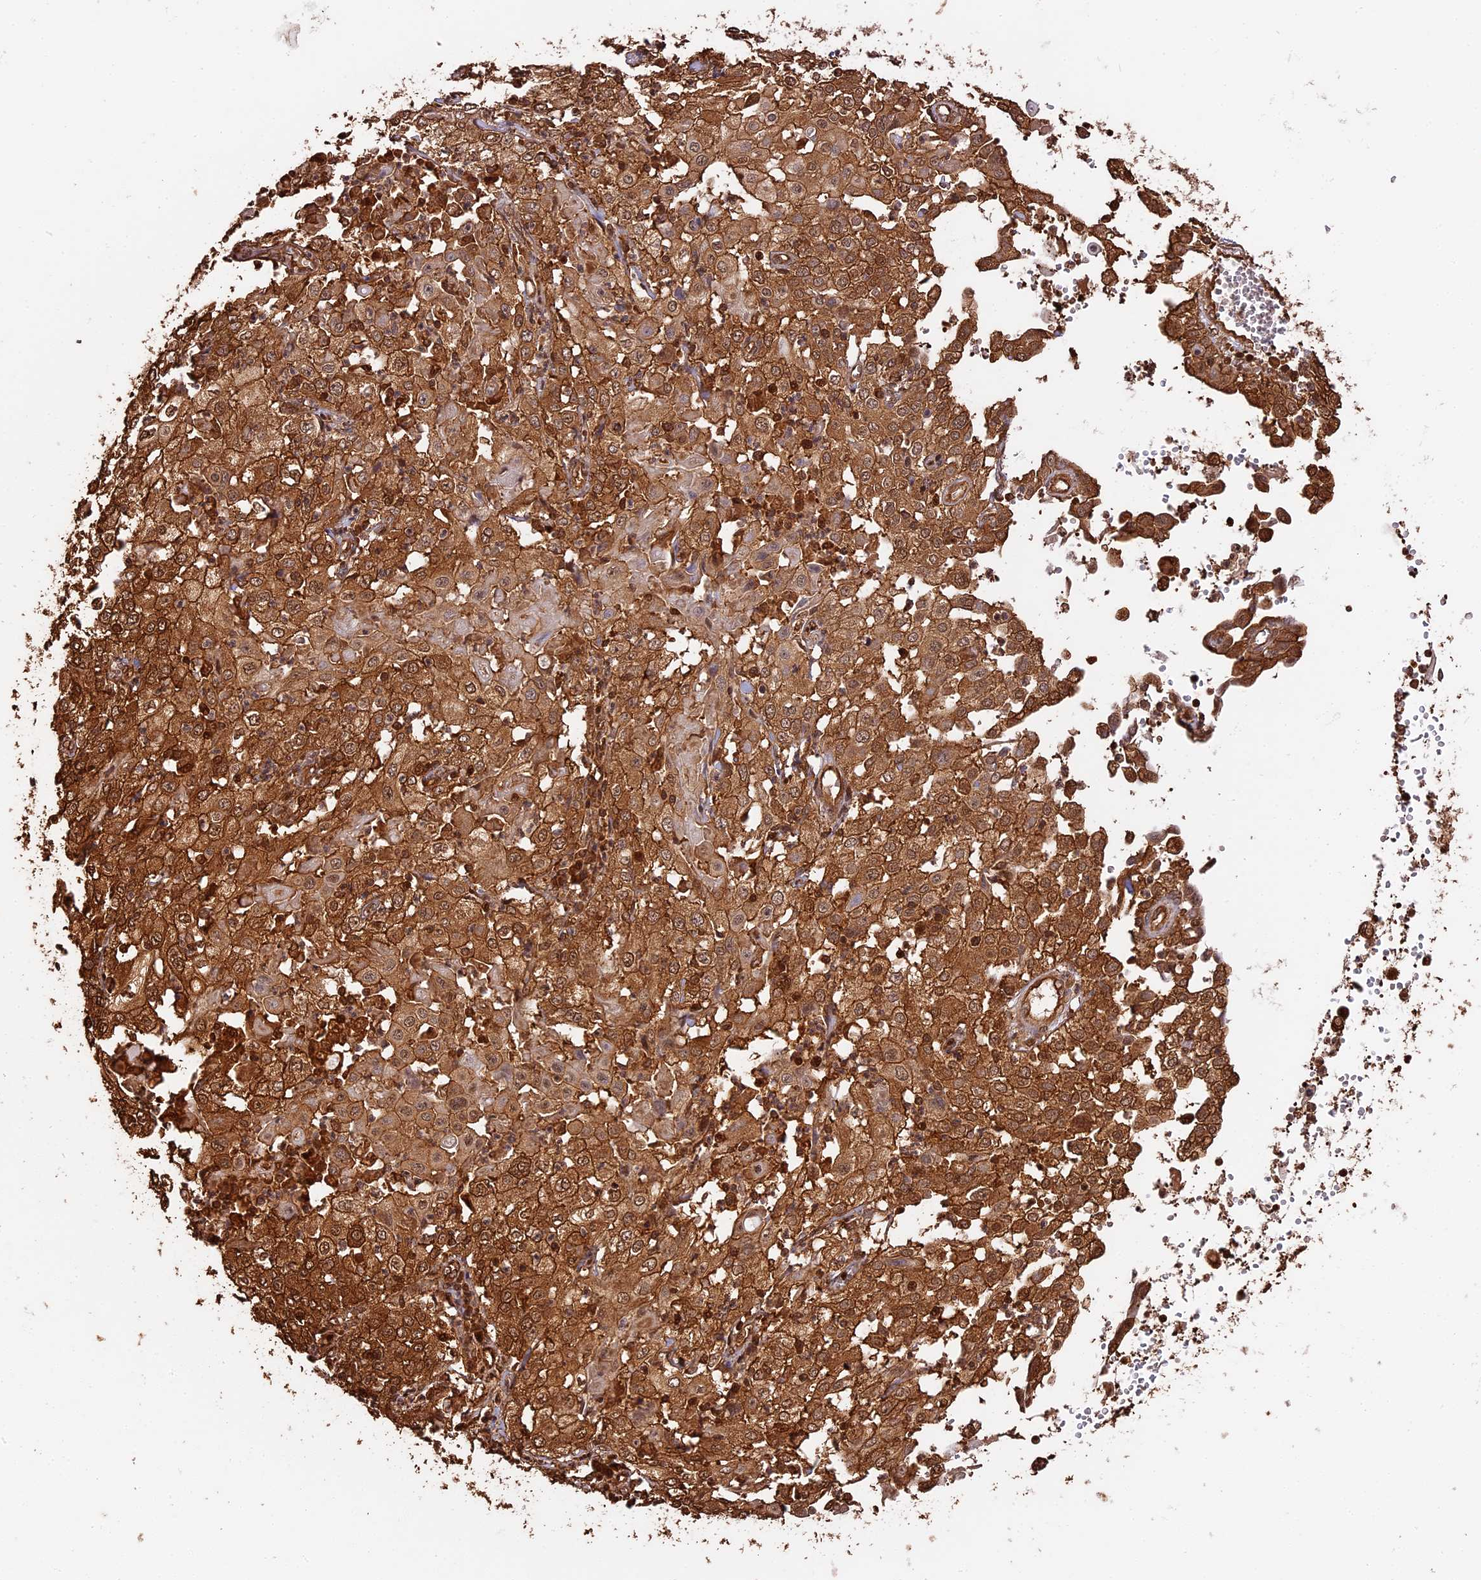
{"staining": {"intensity": "moderate", "quantity": ">75%", "location": "cytoplasmic/membranous,nuclear"}, "tissue": "cervical cancer", "cell_type": "Tumor cells", "image_type": "cancer", "snomed": [{"axis": "morphology", "description": "Squamous cell carcinoma, NOS"}, {"axis": "topography", "description": "Cervix"}], "caption": "Cervical cancer (squamous cell carcinoma) stained with a brown dye shows moderate cytoplasmic/membranous and nuclear positive staining in approximately >75% of tumor cells.", "gene": "PPP1R37", "patient": {"sex": "female", "age": 39}}